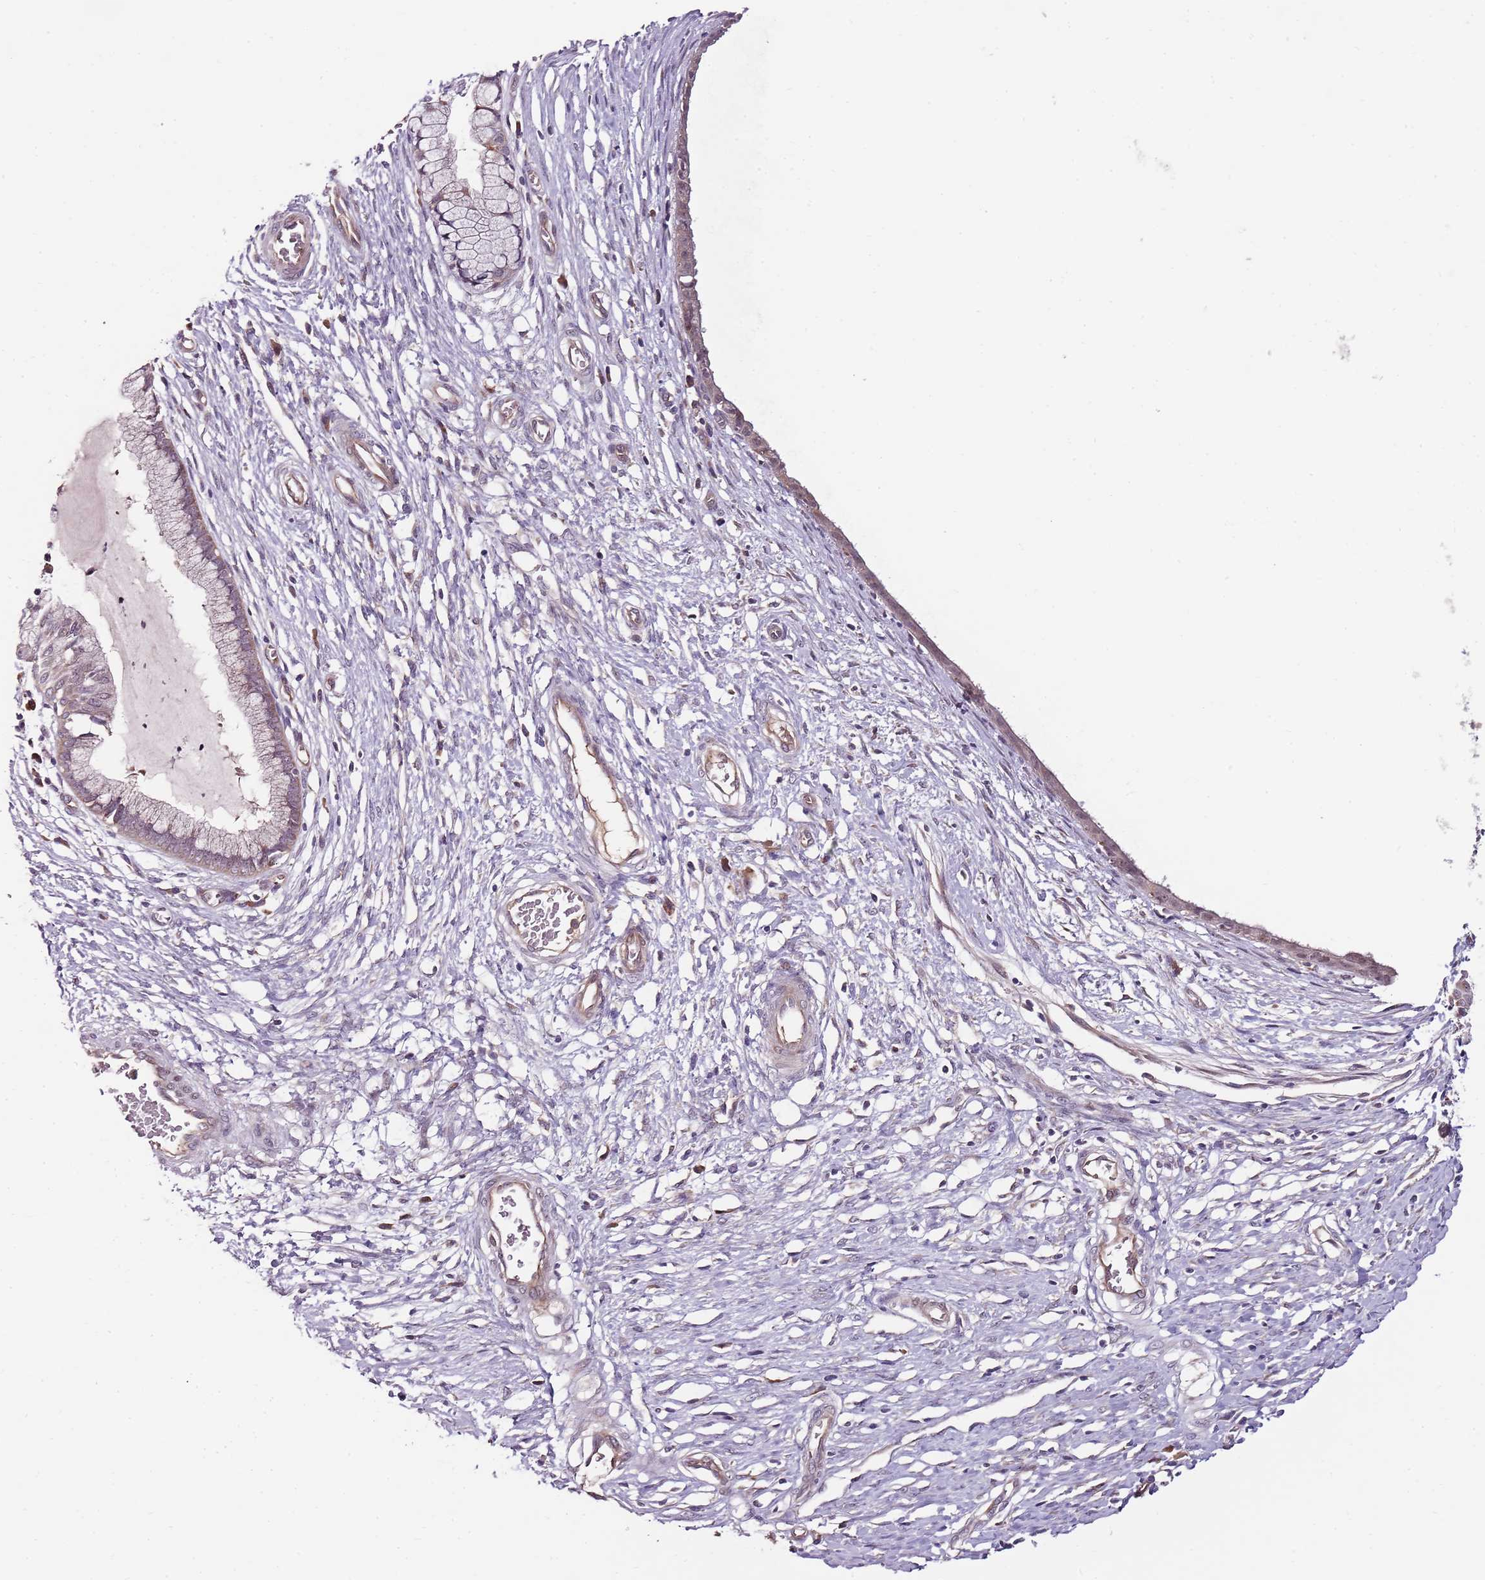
{"staining": {"intensity": "weak", "quantity": "25%-75%", "location": "cytoplasmic/membranous"}, "tissue": "cervix", "cell_type": "Glandular cells", "image_type": "normal", "snomed": [{"axis": "morphology", "description": "Normal tissue, NOS"}, {"axis": "topography", "description": "Cervix"}], "caption": "An image of cervix stained for a protein reveals weak cytoplasmic/membranous brown staining in glandular cells.", "gene": "FBXL22", "patient": {"sex": "female", "age": 55}}